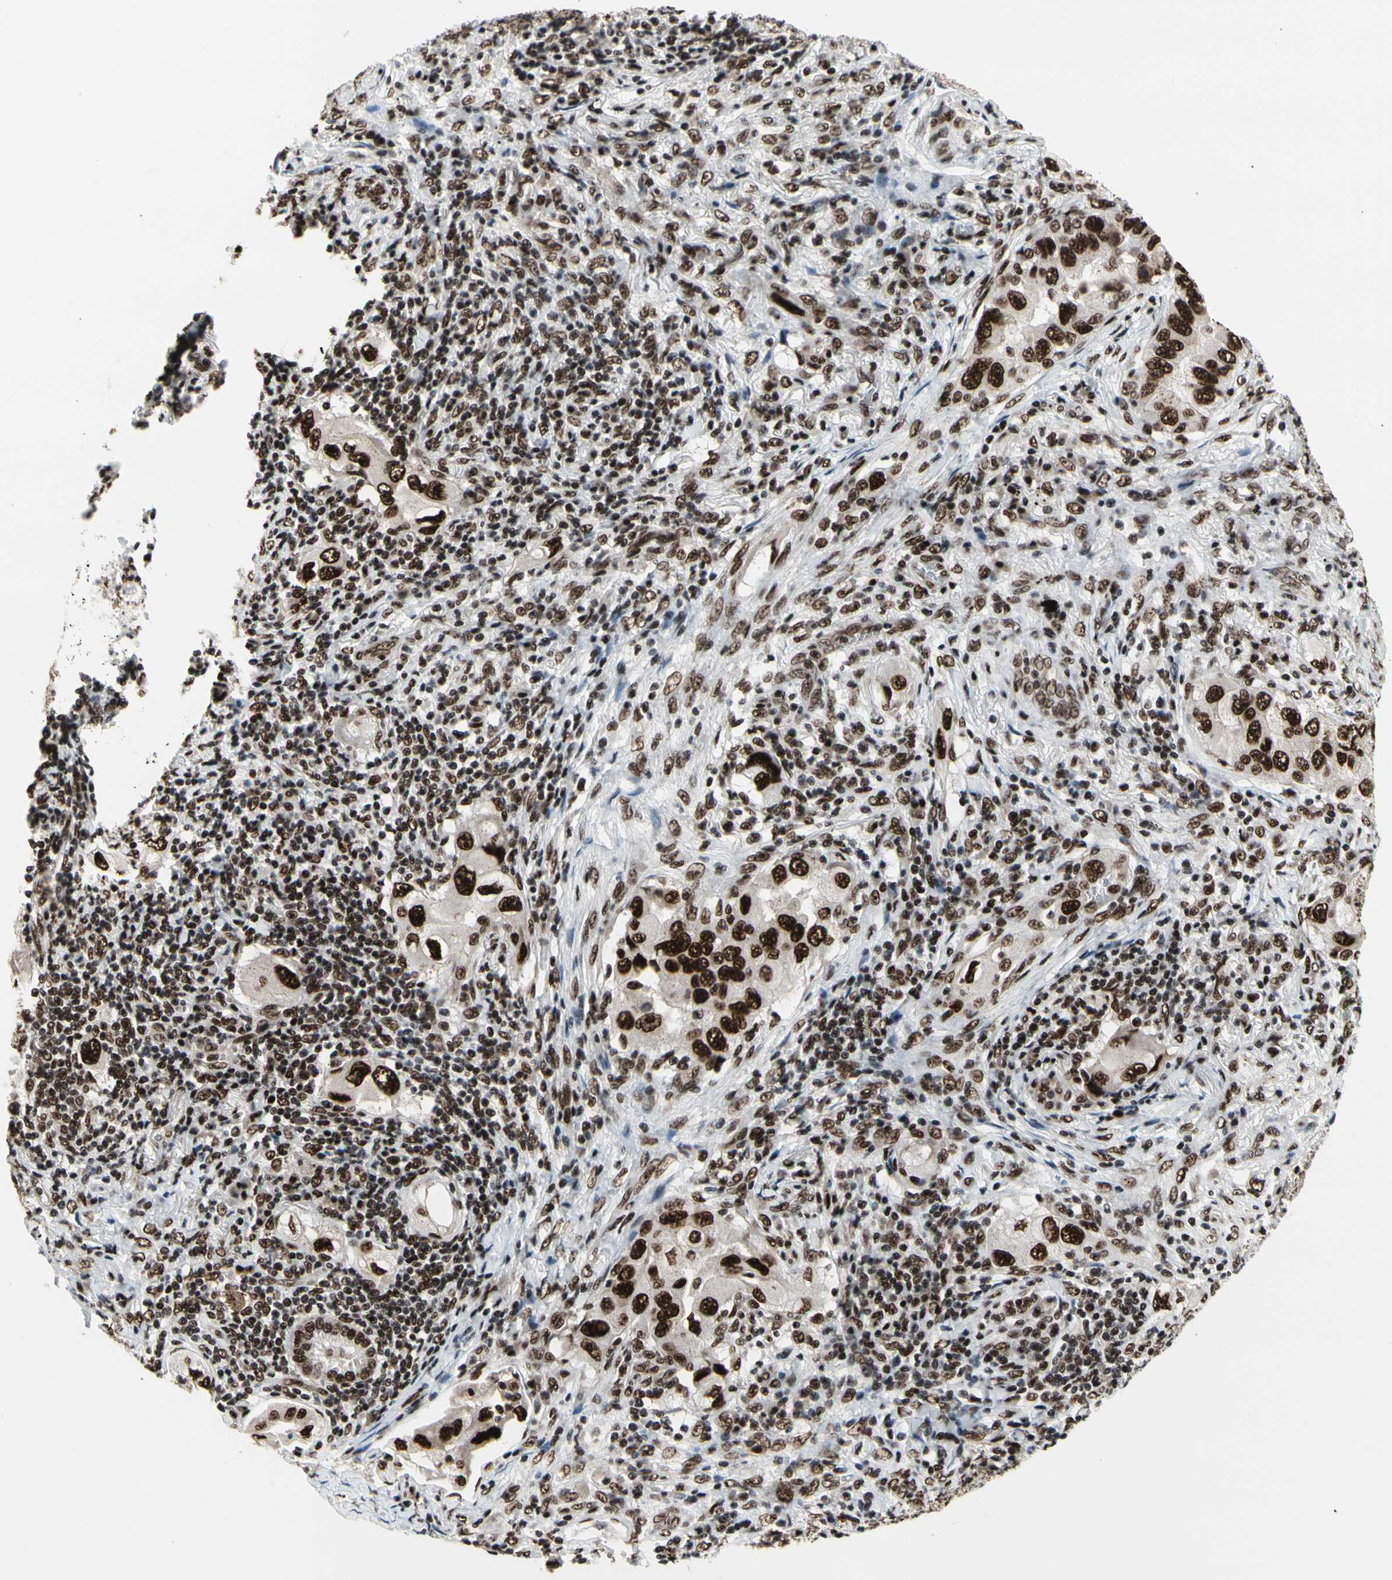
{"staining": {"intensity": "strong", "quantity": ">75%", "location": "nuclear"}, "tissue": "lung cancer", "cell_type": "Tumor cells", "image_type": "cancer", "snomed": [{"axis": "morphology", "description": "Adenocarcinoma, NOS"}, {"axis": "topography", "description": "Lung"}], "caption": "A high-resolution histopathology image shows IHC staining of lung cancer, which reveals strong nuclear staining in about >75% of tumor cells. (DAB IHC with brightfield microscopy, high magnification).", "gene": "SRSF11", "patient": {"sex": "female", "age": 65}}